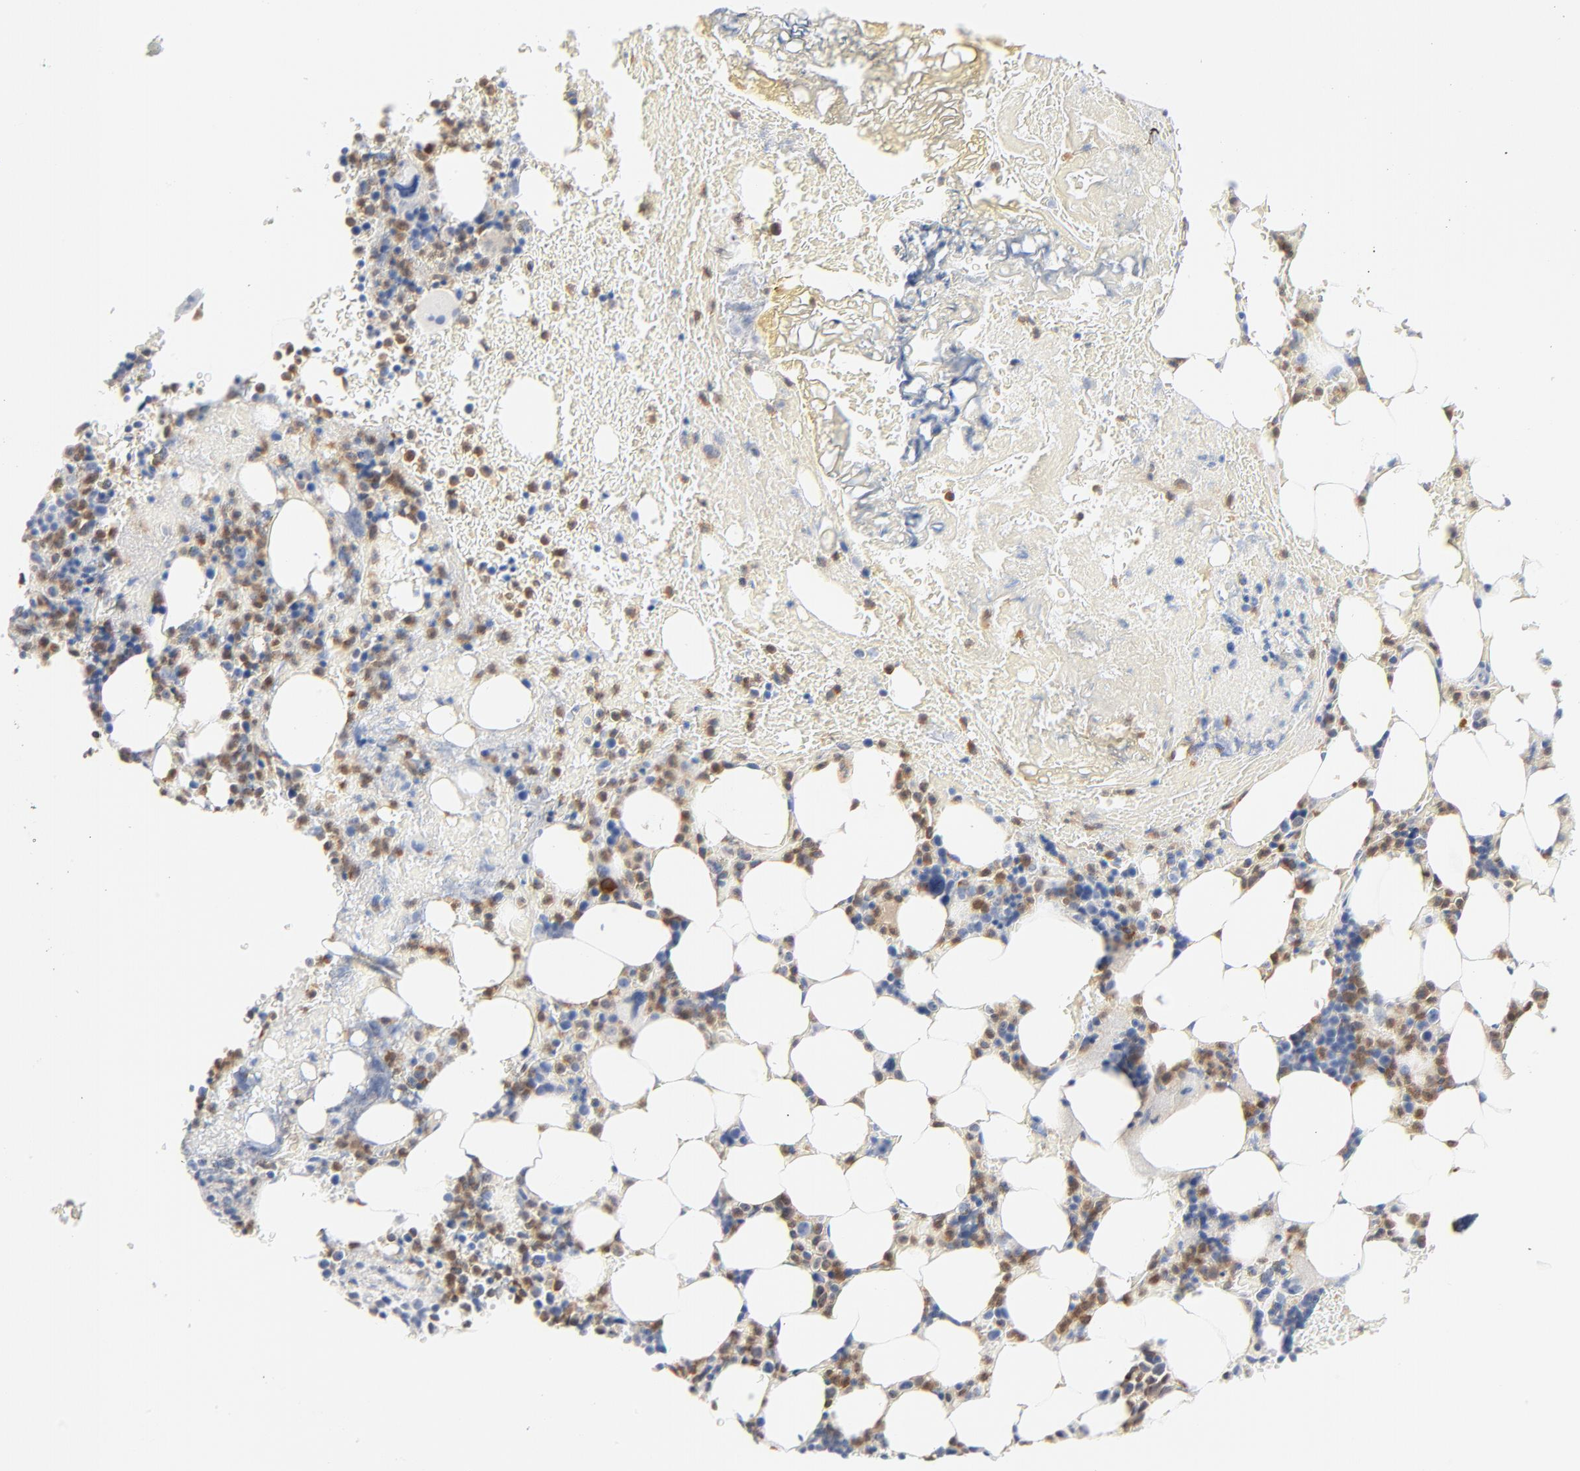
{"staining": {"intensity": "moderate", "quantity": "25%-75%", "location": "cytoplasmic/membranous"}, "tissue": "bone marrow", "cell_type": "Hematopoietic cells", "image_type": "normal", "snomed": [{"axis": "morphology", "description": "Normal tissue, NOS"}, {"axis": "topography", "description": "Bone marrow"}], "caption": "Unremarkable bone marrow was stained to show a protein in brown. There is medium levels of moderate cytoplasmic/membranous positivity in approximately 25%-75% of hematopoietic cells.", "gene": "PTK2B", "patient": {"sex": "female", "age": 73}}